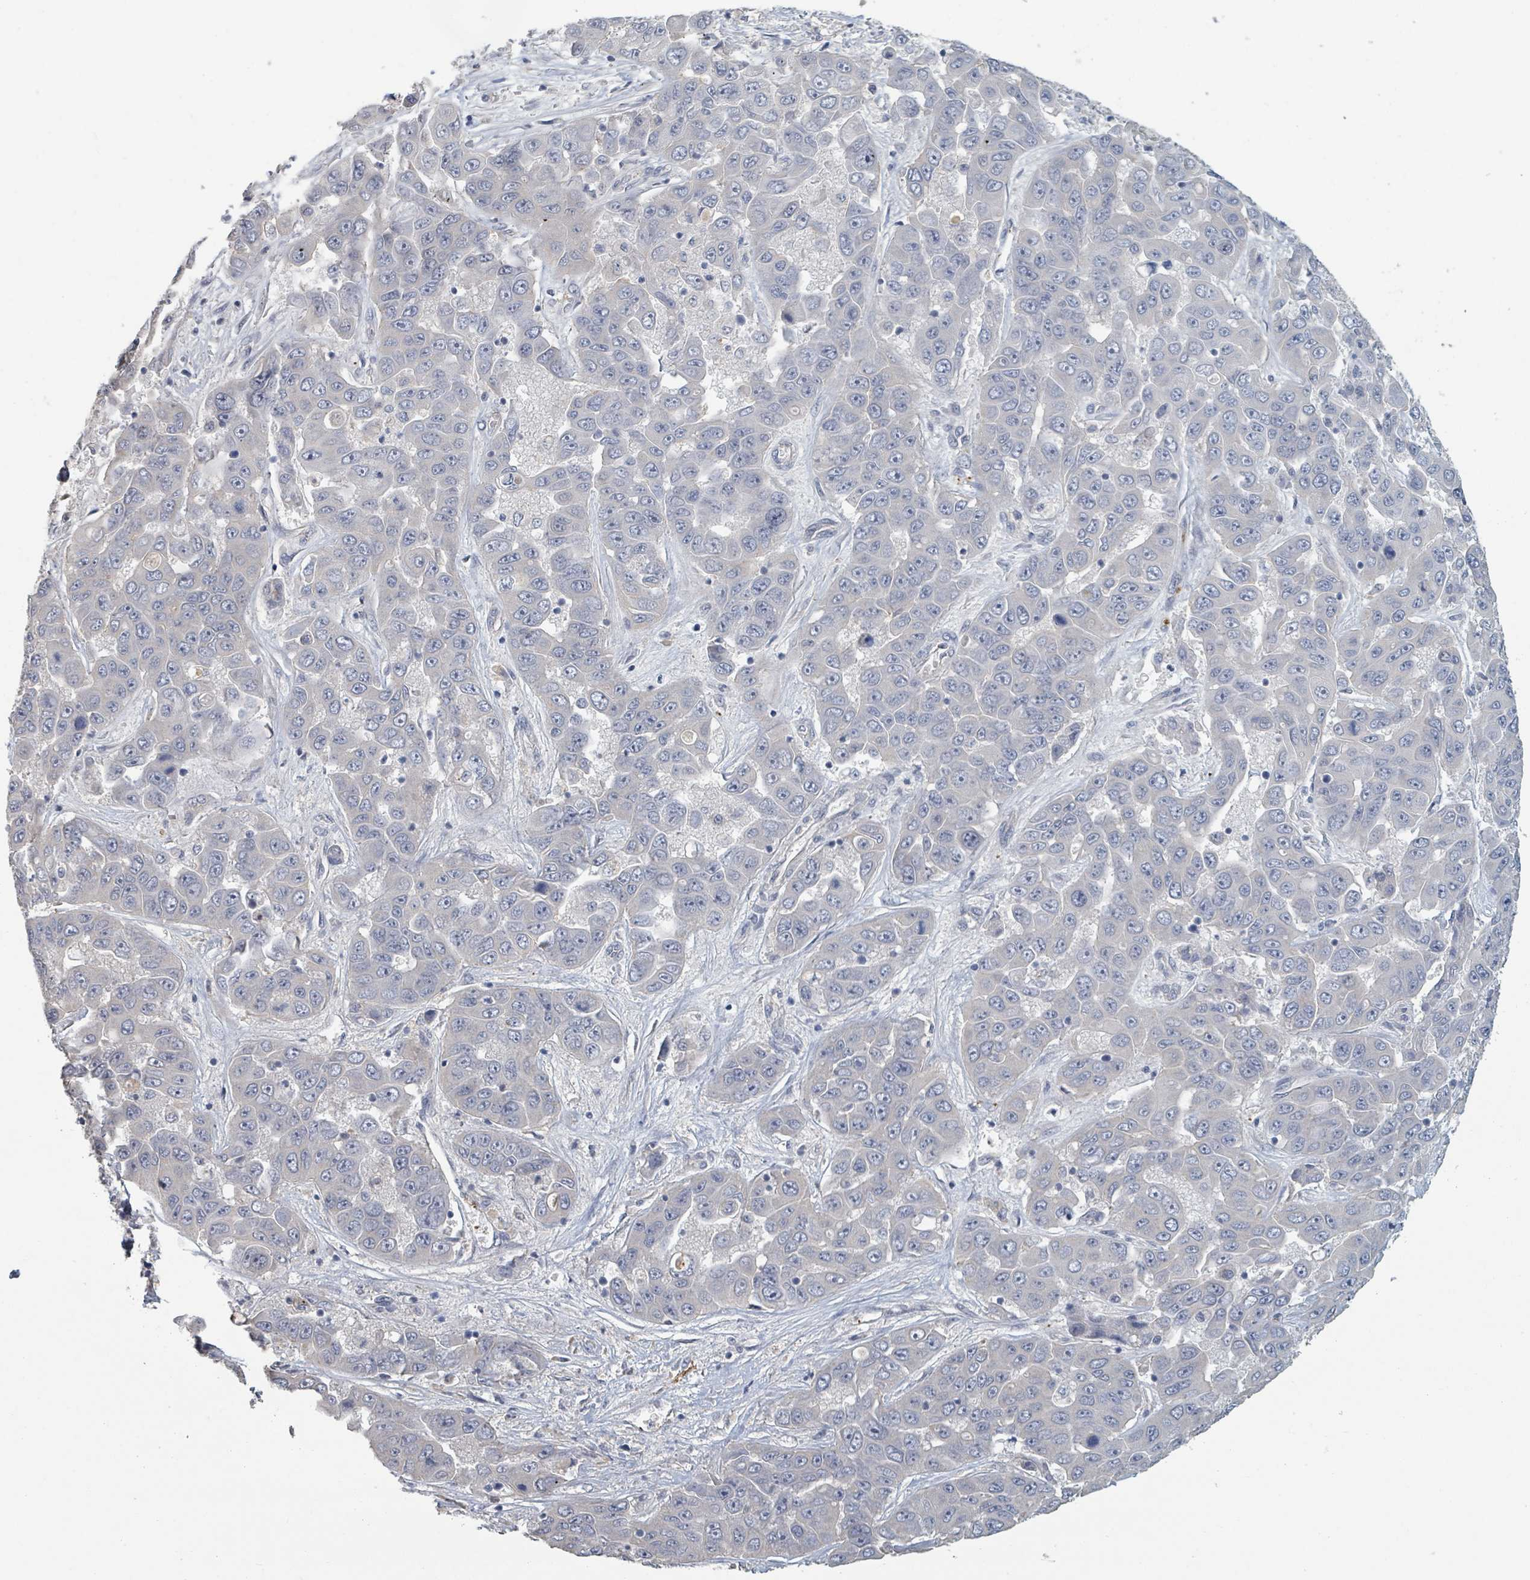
{"staining": {"intensity": "negative", "quantity": "none", "location": "none"}, "tissue": "liver cancer", "cell_type": "Tumor cells", "image_type": "cancer", "snomed": [{"axis": "morphology", "description": "Cholangiocarcinoma"}, {"axis": "topography", "description": "Liver"}], "caption": "Micrograph shows no protein staining in tumor cells of liver cholangiocarcinoma tissue.", "gene": "PLAUR", "patient": {"sex": "female", "age": 52}}